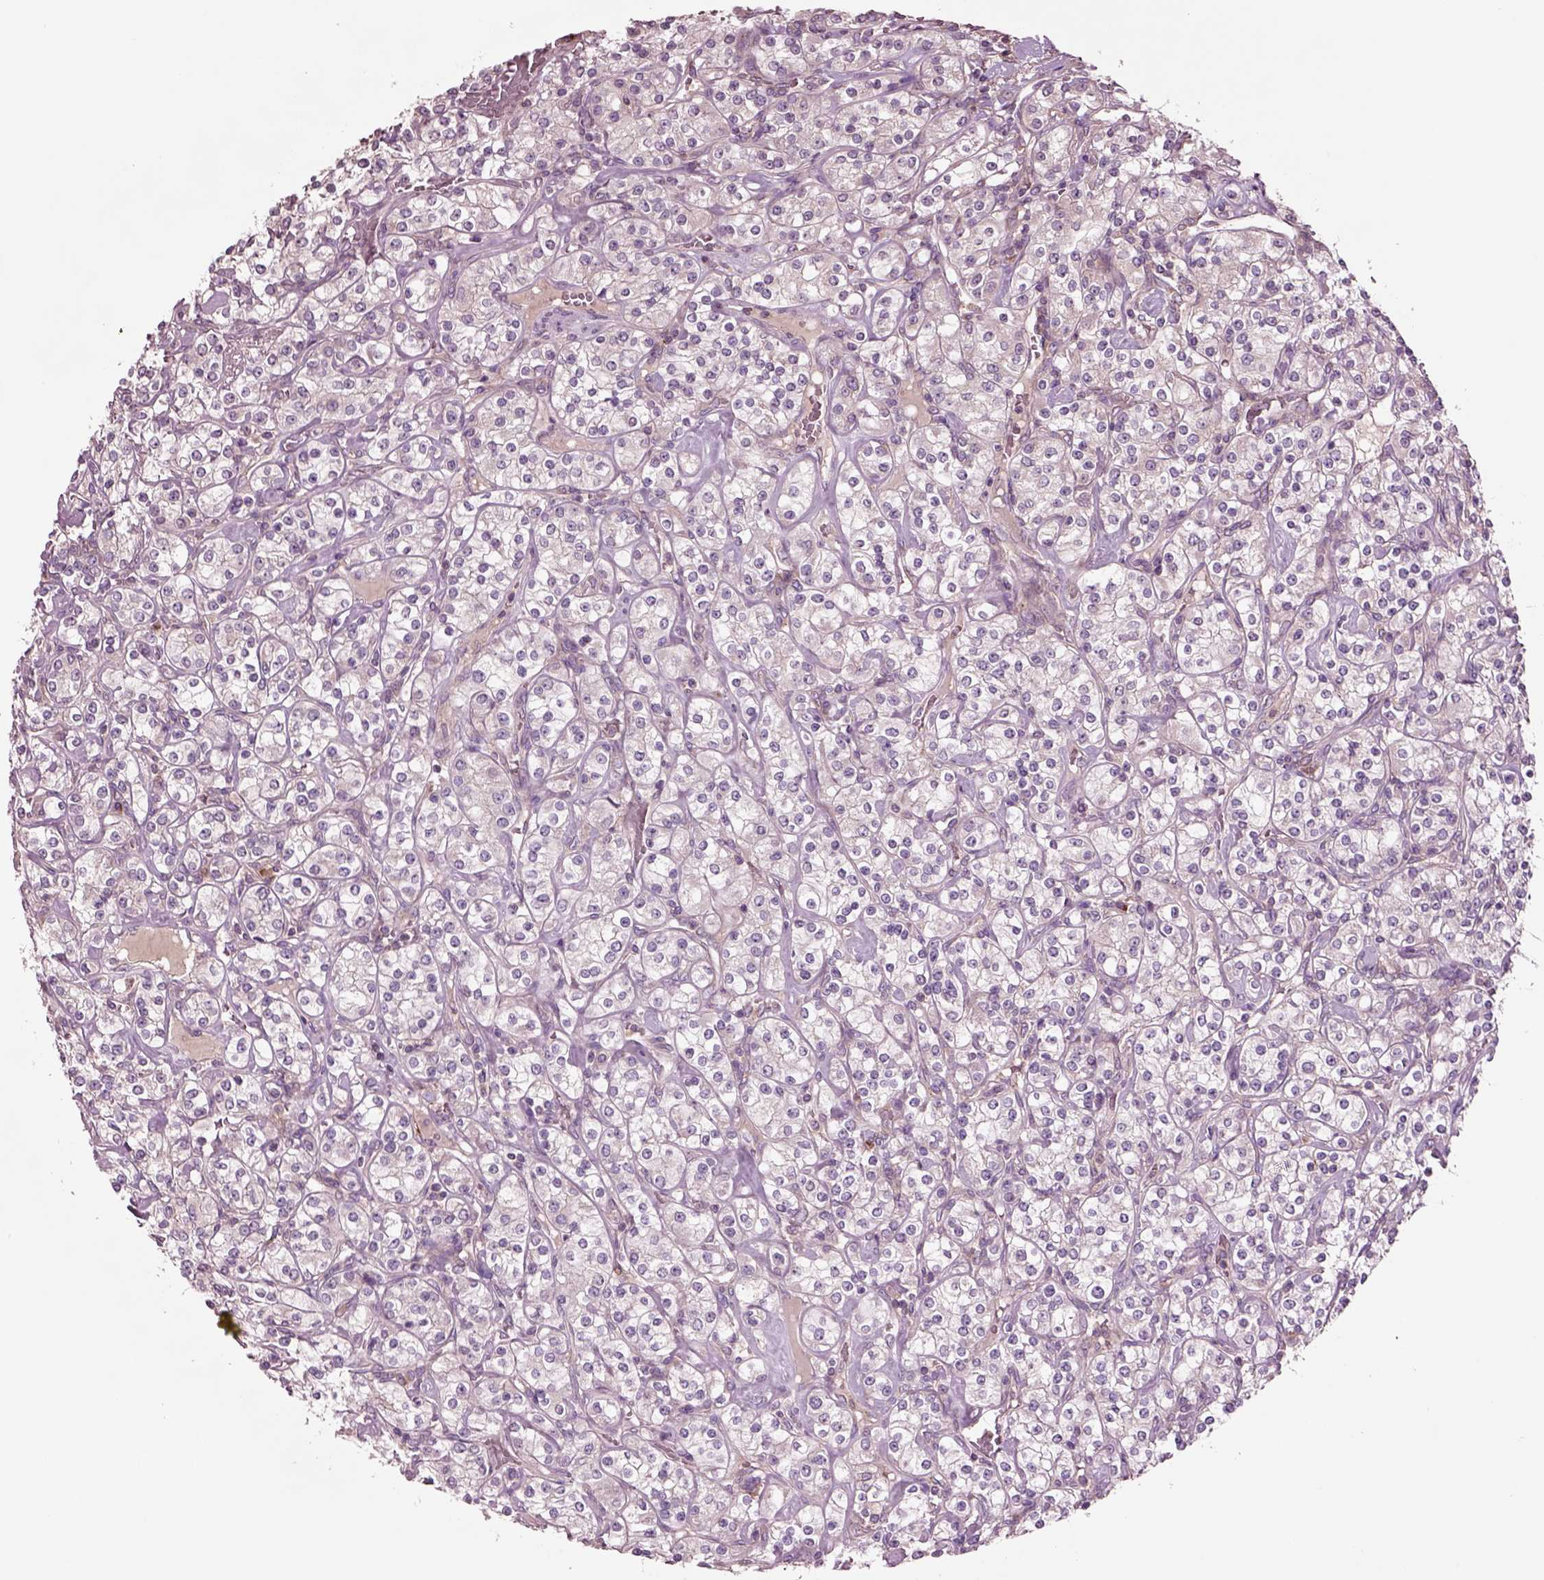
{"staining": {"intensity": "negative", "quantity": "none", "location": "none"}, "tissue": "renal cancer", "cell_type": "Tumor cells", "image_type": "cancer", "snomed": [{"axis": "morphology", "description": "Adenocarcinoma, NOS"}, {"axis": "topography", "description": "Kidney"}], "caption": "Renal adenocarcinoma was stained to show a protein in brown. There is no significant expression in tumor cells.", "gene": "SEC23A", "patient": {"sex": "male", "age": 77}}